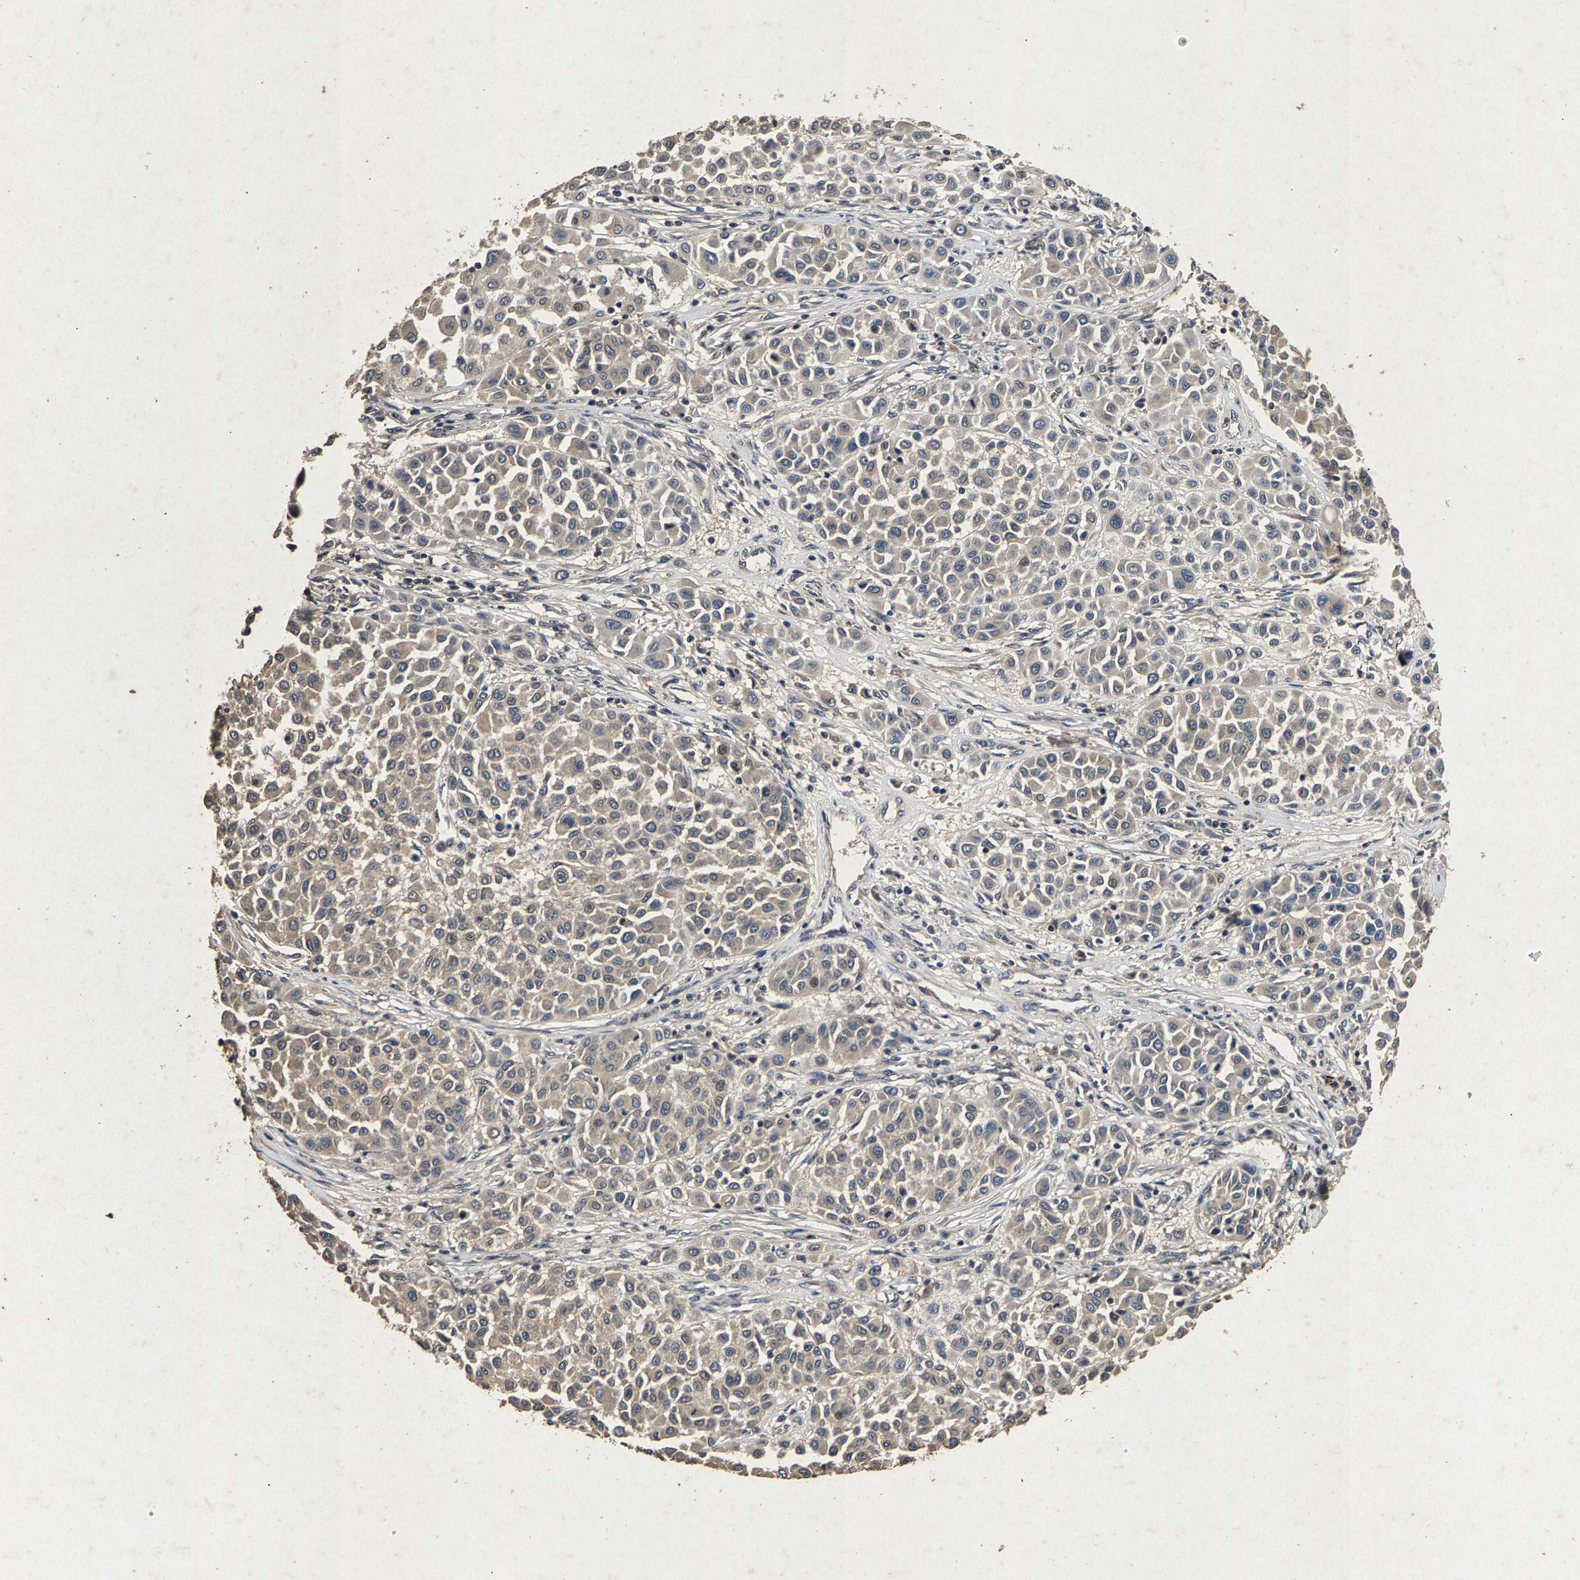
{"staining": {"intensity": "negative", "quantity": "none", "location": "none"}, "tissue": "melanoma", "cell_type": "Tumor cells", "image_type": "cancer", "snomed": [{"axis": "morphology", "description": "Malignant melanoma, Metastatic site"}, {"axis": "topography", "description": "Soft tissue"}], "caption": "DAB (3,3'-diaminobenzidine) immunohistochemical staining of melanoma demonstrates no significant staining in tumor cells.", "gene": "PPP1CC", "patient": {"sex": "male", "age": 41}}